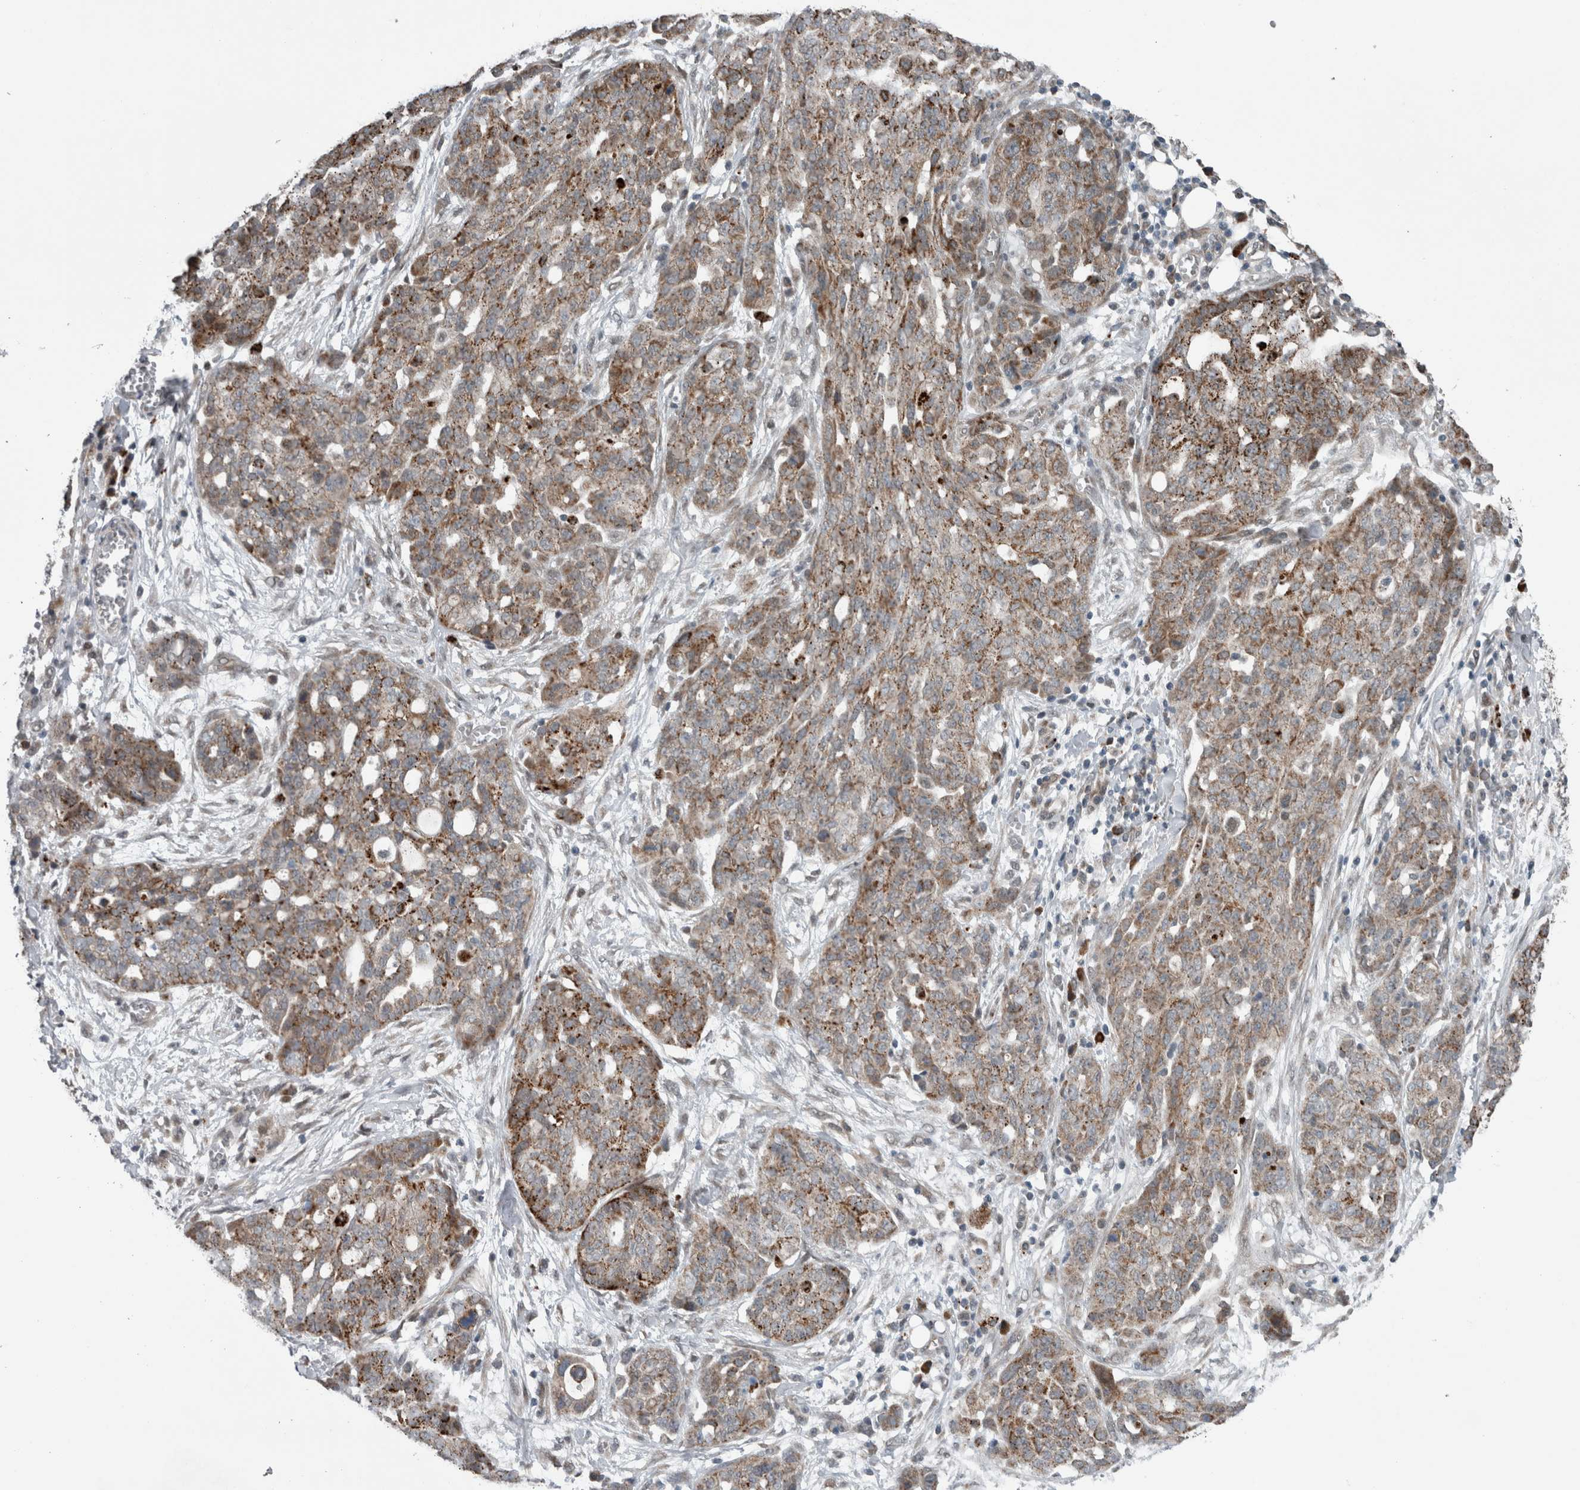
{"staining": {"intensity": "moderate", "quantity": ">75%", "location": "cytoplasmic/membranous"}, "tissue": "ovarian cancer", "cell_type": "Tumor cells", "image_type": "cancer", "snomed": [{"axis": "morphology", "description": "Cystadenocarcinoma, serous, NOS"}, {"axis": "topography", "description": "Soft tissue"}, {"axis": "topography", "description": "Ovary"}], "caption": "A micrograph of ovarian cancer stained for a protein reveals moderate cytoplasmic/membranous brown staining in tumor cells. The protein is shown in brown color, while the nuclei are stained blue.", "gene": "GBA2", "patient": {"sex": "female", "age": 57}}